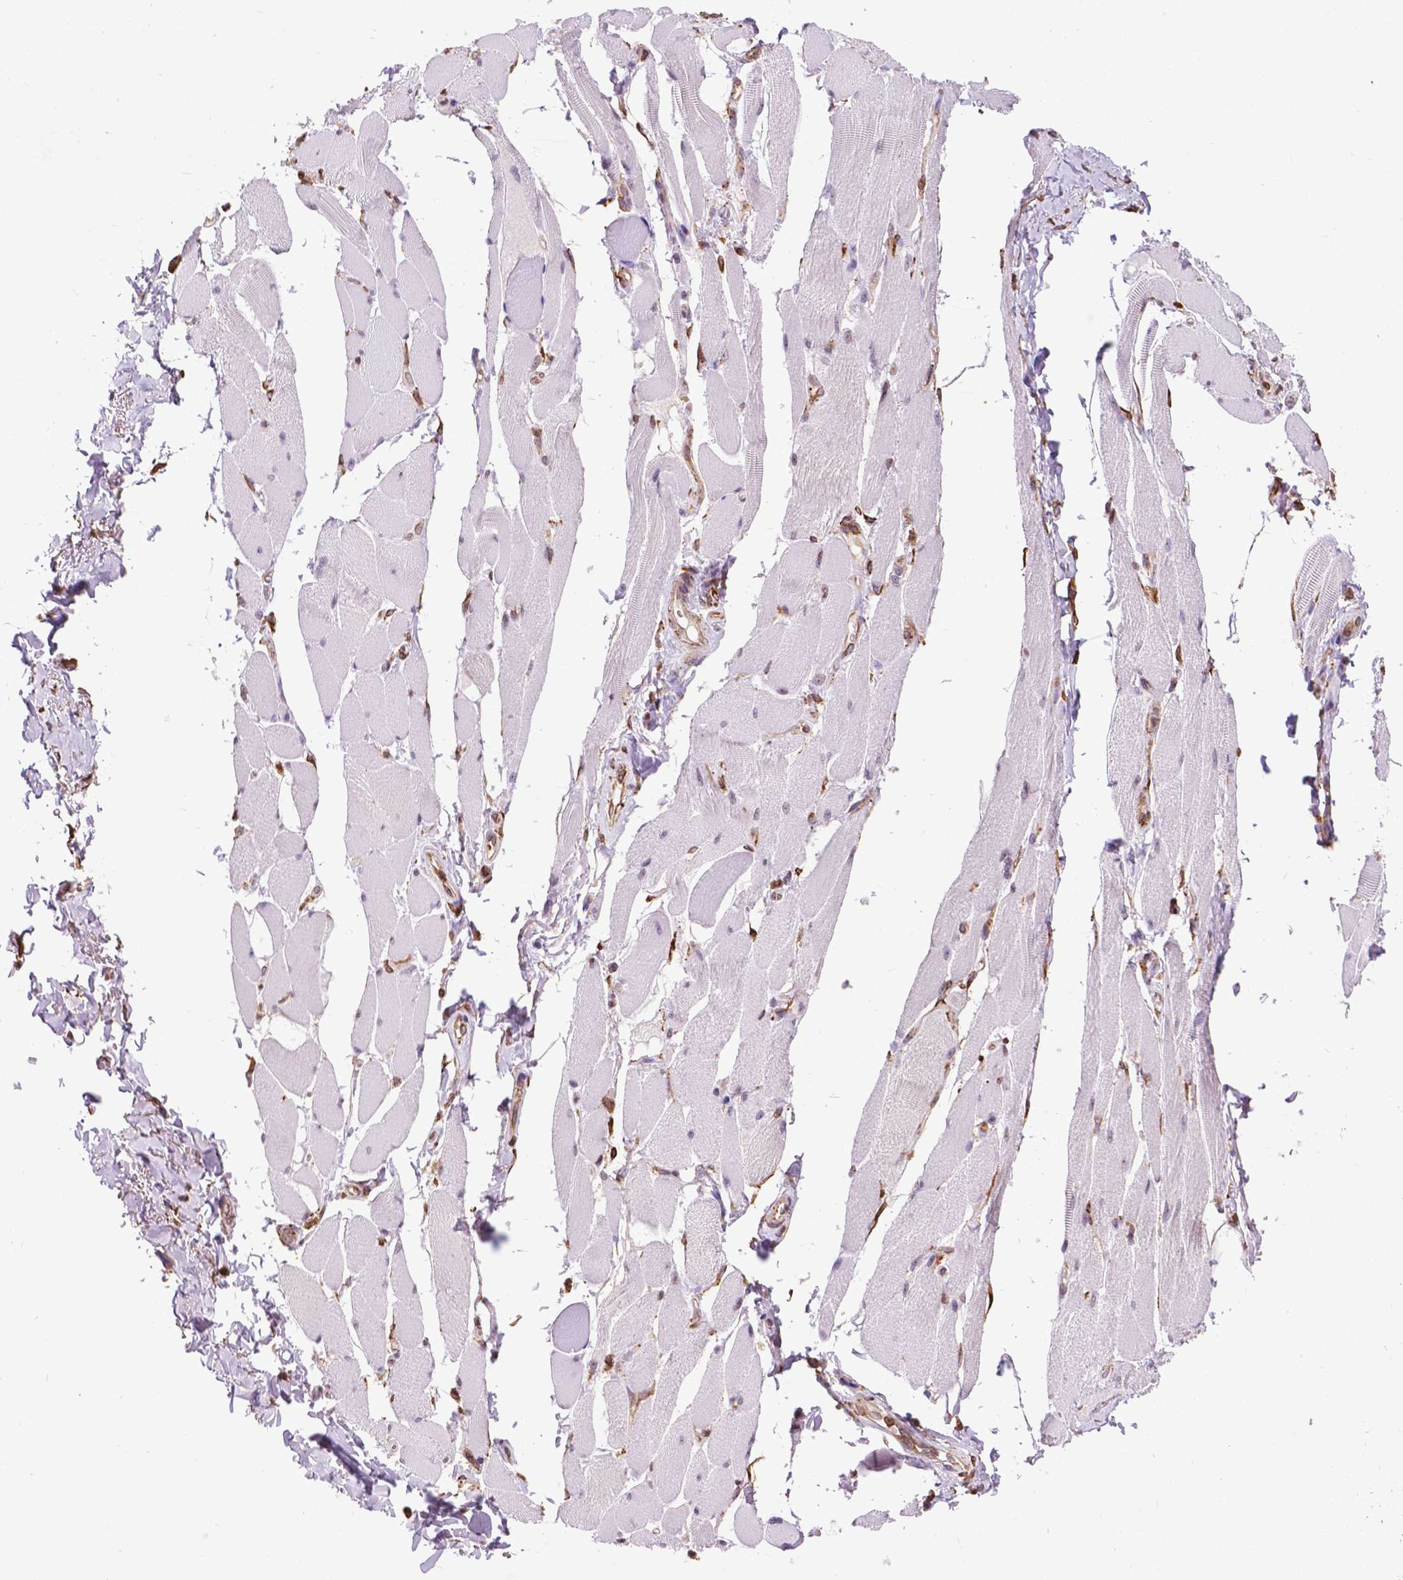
{"staining": {"intensity": "negative", "quantity": "none", "location": "none"}, "tissue": "skeletal muscle", "cell_type": "Myocytes", "image_type": "normal", "snomed": [{"axis": "morphology", "description": "Normal tissue, NOS"}, {"axis": "topography", "description": "Skeletal muscle"}, {"axis": "topography", "description": "Anal"}, {"axis": "topography", "description": "Peripheral nerve tissue"}], "caption": "The immunohistochemistry (IHC) micrograph has no significant expression in myocytes of skeletal muscle. (DAB (3,3'-diaminobenzidine) IHC with hematoxylin counter stain).", "gene": "GANAB", "patient": {"sex": "male", "age": 53}}